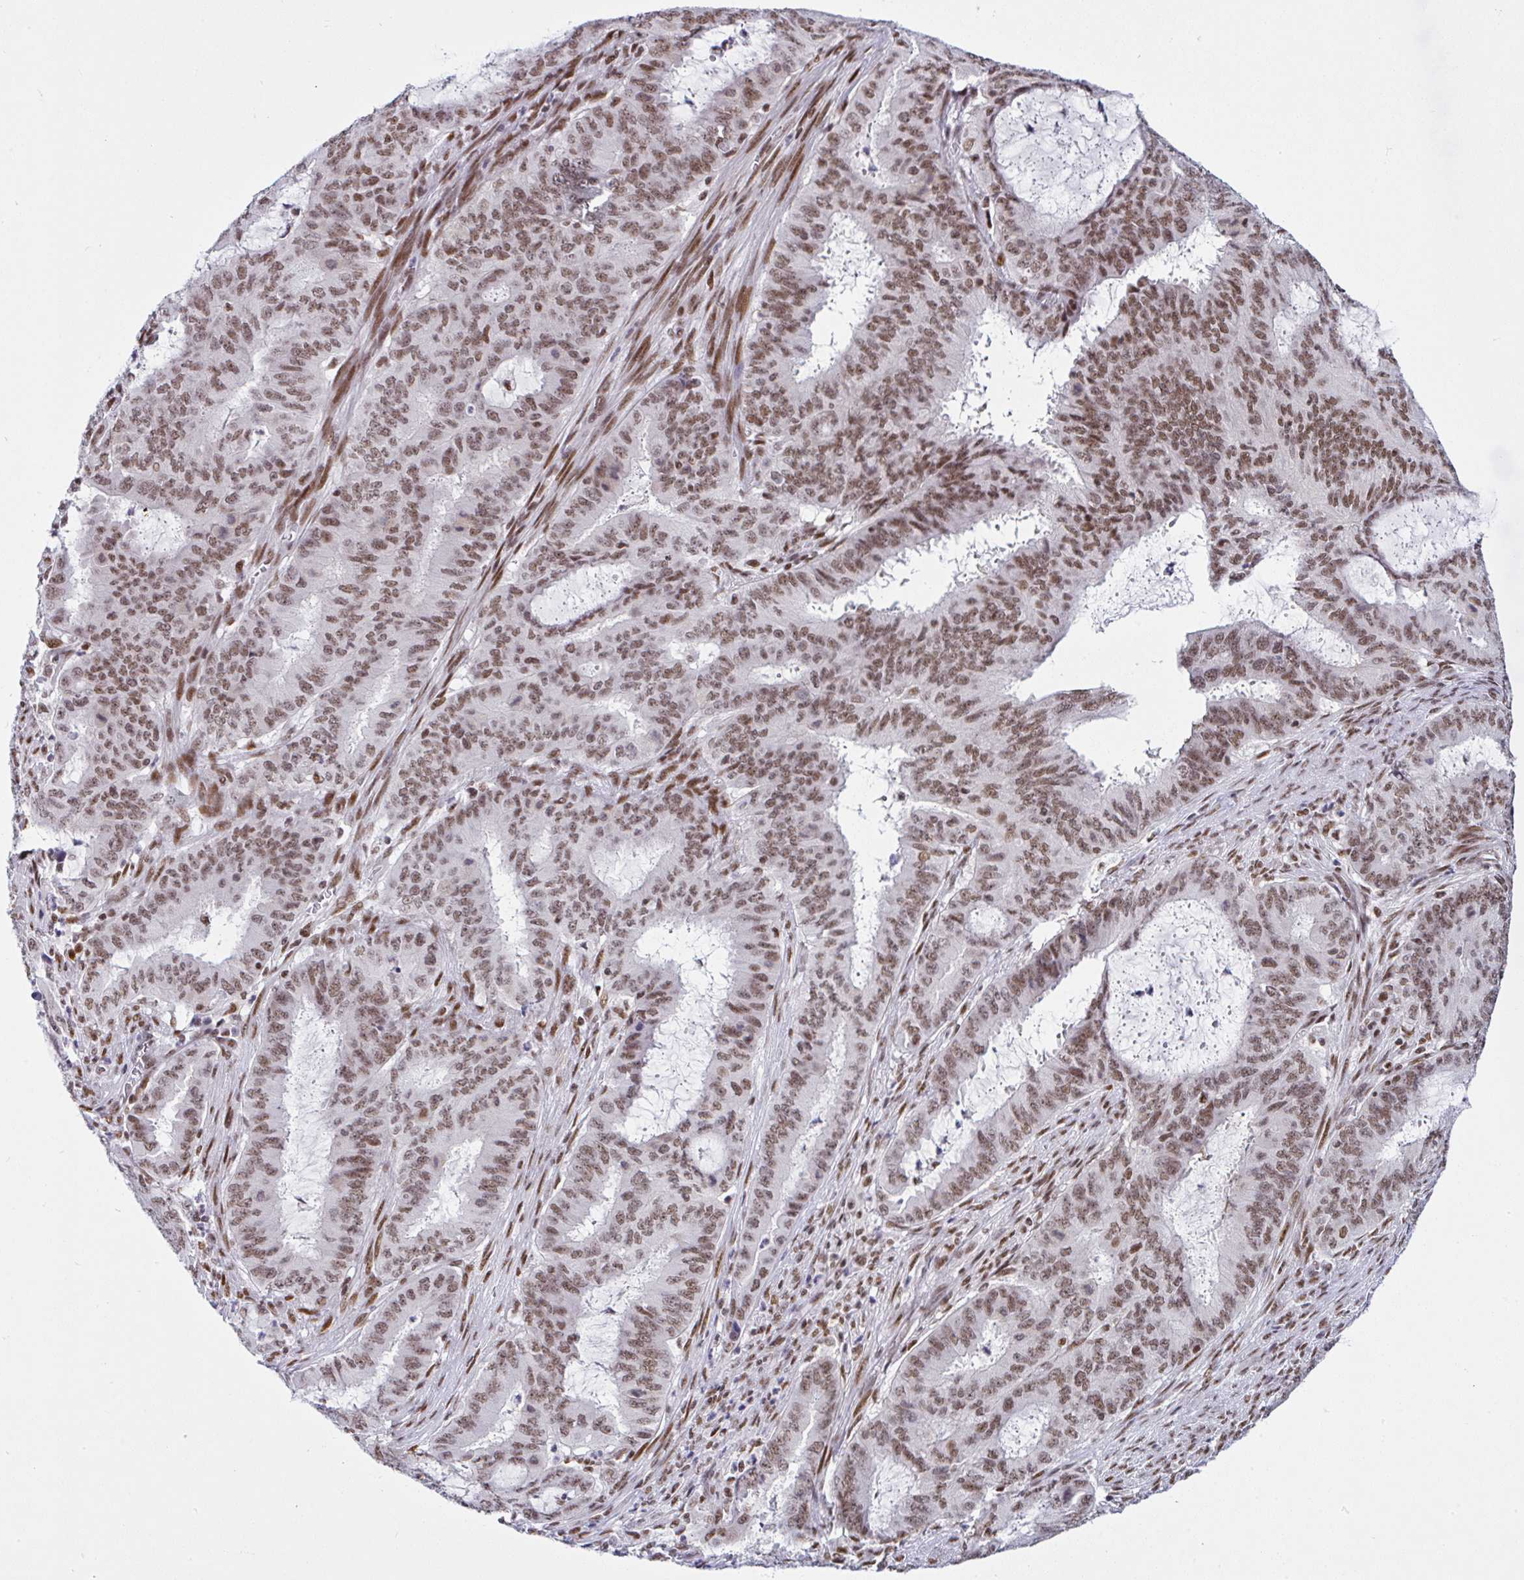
{"staining": {"intensity": "moderate", "quantity": ">75%", "location": "nuclear"}, "tissue": "endometrial cancer", "cell_type": "Tumor cells", "image_type": "cancer", "snomed": [{"axis": "morphology", "description": "Adenocarcinoma, NOS"}, {"axis": "topography", "description": "Endometrium"}], "caption": "Endometrial cancer (adenocarcinoma) stained with DAB (3,3'-diaminobenzidine) immunohistochemistry demonstrates medium levels of moderate nuclear staining in about >75% of tumor cells. The staining was performed using DAB (3,3'-diaminobenzidine), with brown indicating positive protein expression. Nuclei are stained blue with hematoxylin.", "gene": "DR1", "patient": {"sex": "female", "age": 51}}